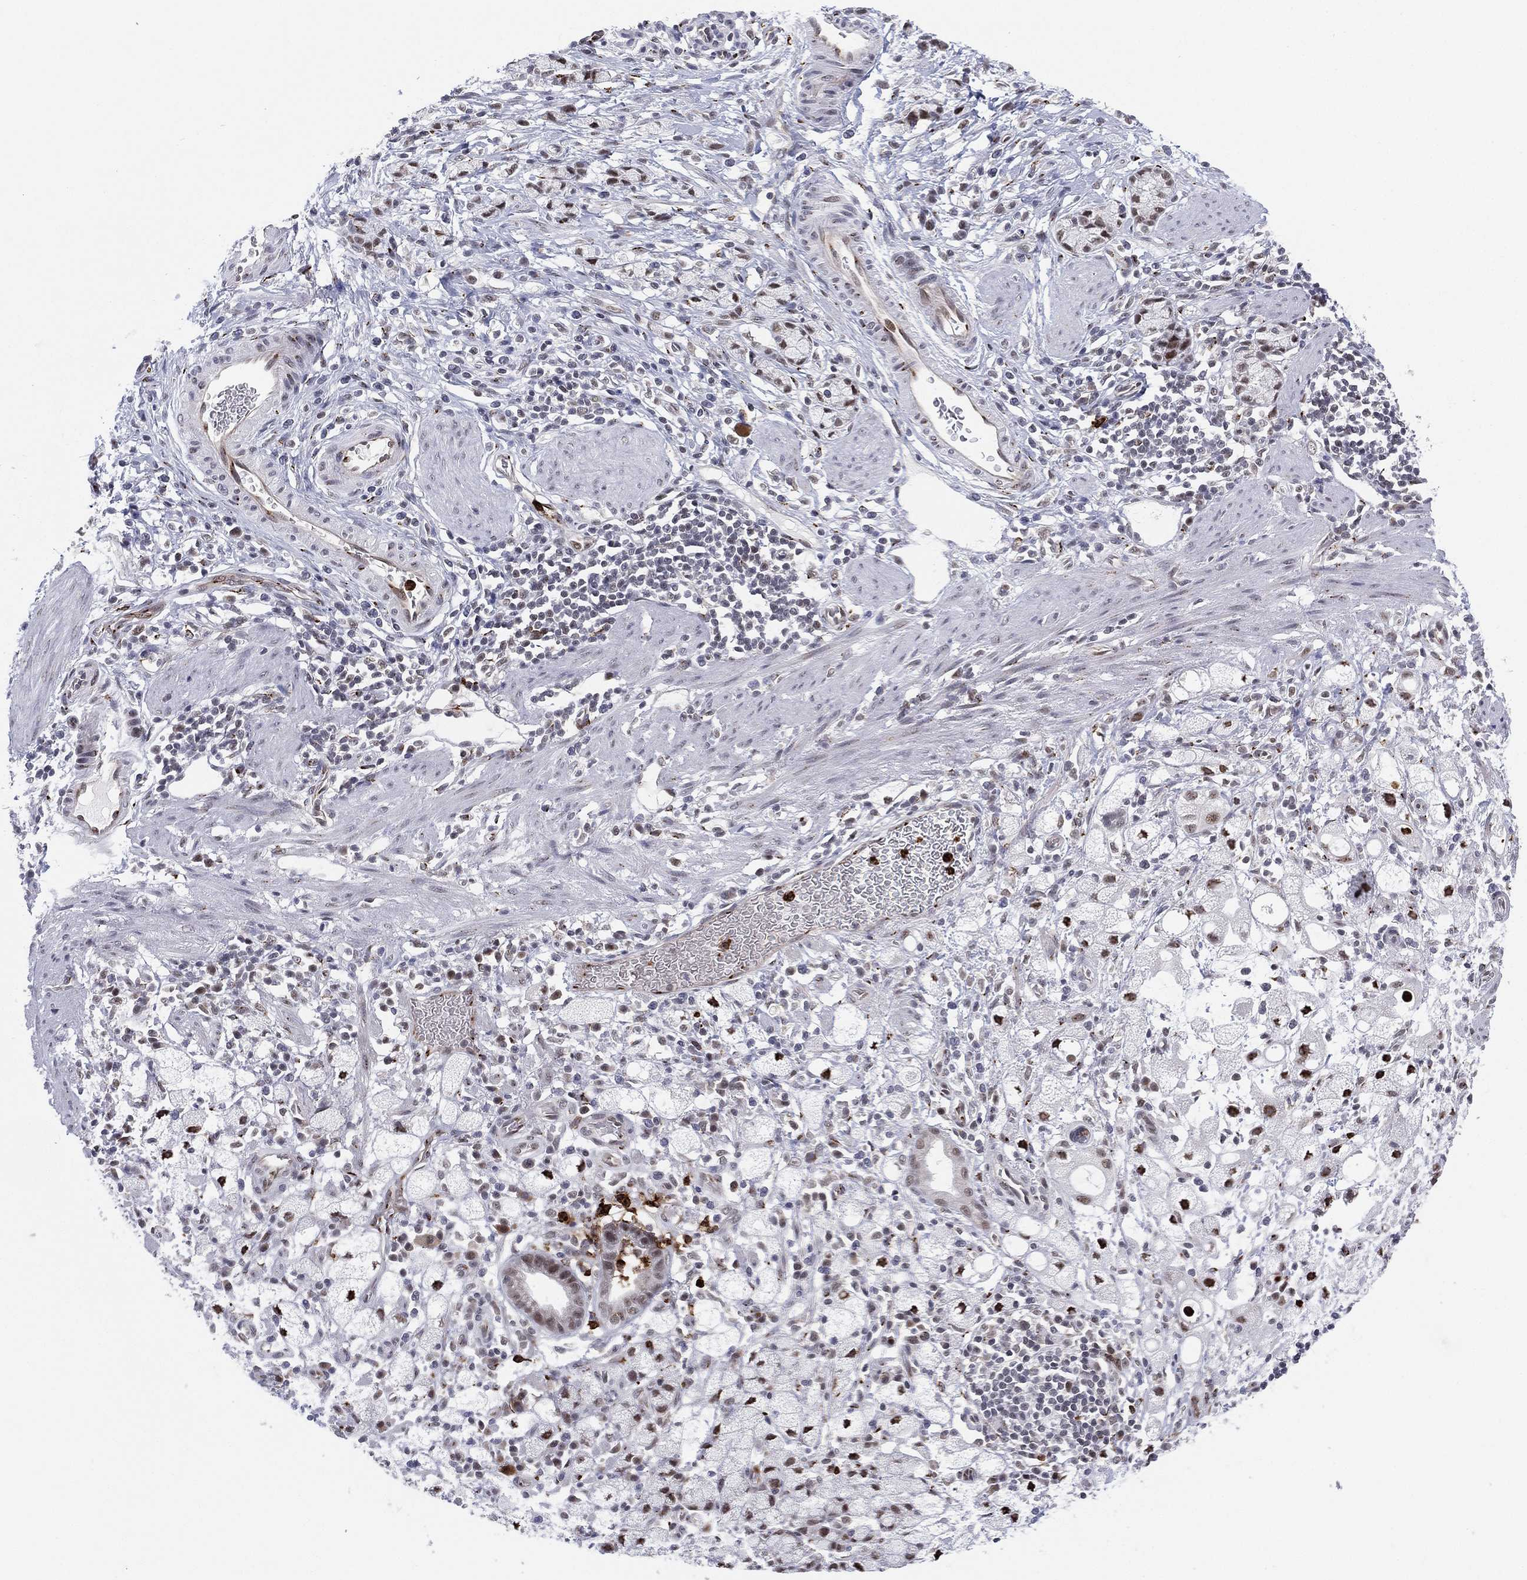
{"staining": {"intensity": "moderate", "quantity": "<25%", "location": "nuclear"}, "tissue": "stomach cancer", "cell_type": "Tumor cells", "image_type": "cancer", "snomed": [{"axis": "morphology", "description": "Adenocarcinoma, NOS"}, {"axis": "topography", "description": "Stomach"}], "caption": "This image shows immunohistochemistry staining of stomach adenocarcinoma, with low moderate nuclear positivity in approximately <25% of tumor cells.", "gene": "CD177", "patient": {"sex": "male", "age": 58}}